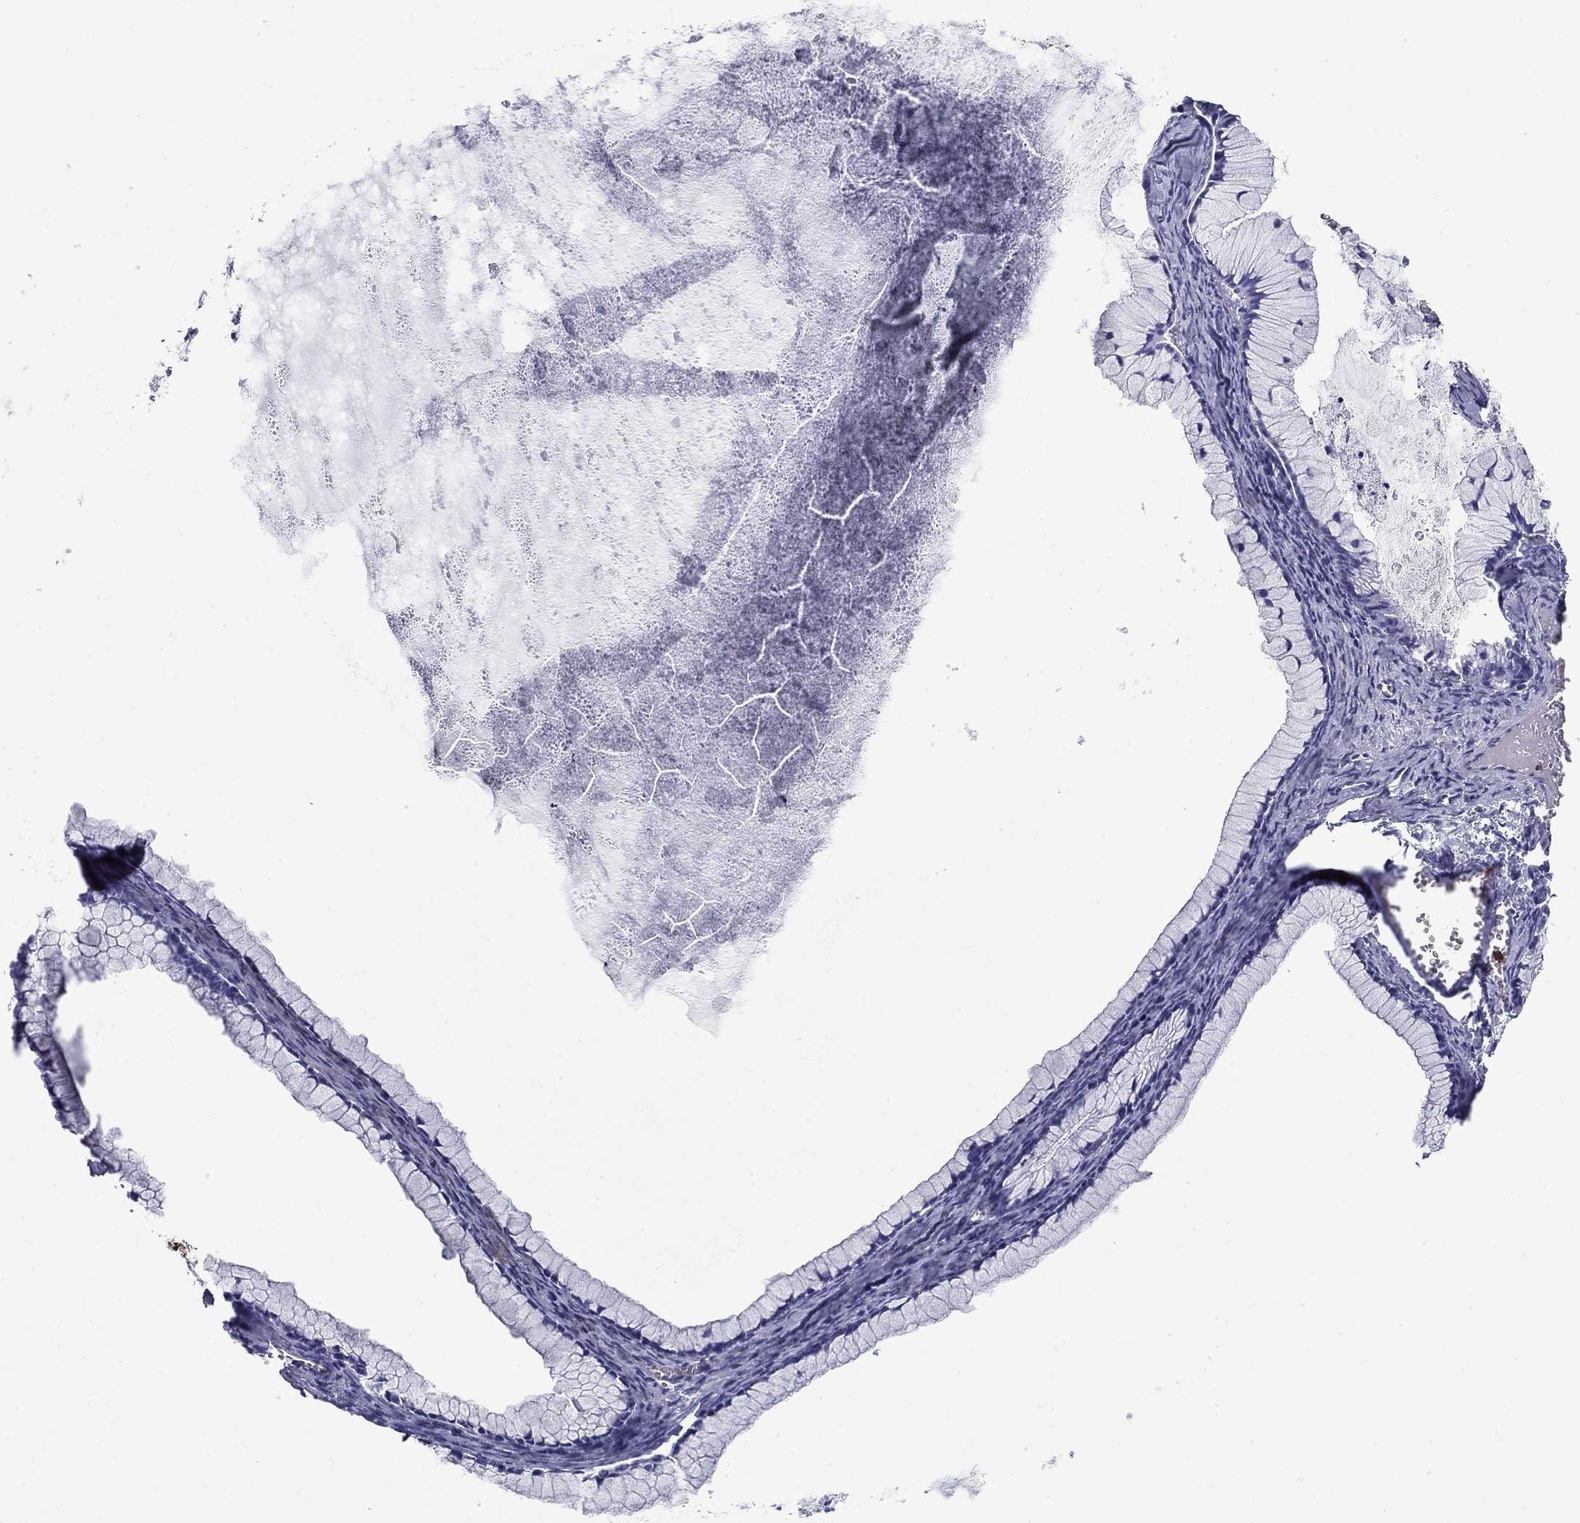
{"staining": {"intensity": "negative", "quantity": "none", "location": "none"}, "tissue": "ovarian cancer", "cell_type": "Tumor cells", "image_type": "cancer", "snomed": [{"axis": "morphology", "description": "Cystadenocarcinoma, mucinous, NOS"}, {"axis": "topography", "description": "Ovary"}], "caption": "This is a image of IHC staining of ovarian cancer (mucinous cystadenocarcinoma), which shows no expression in tumor cells.", "gene": "IGSF8", "patient": {"sex": "female", "age": 41}}